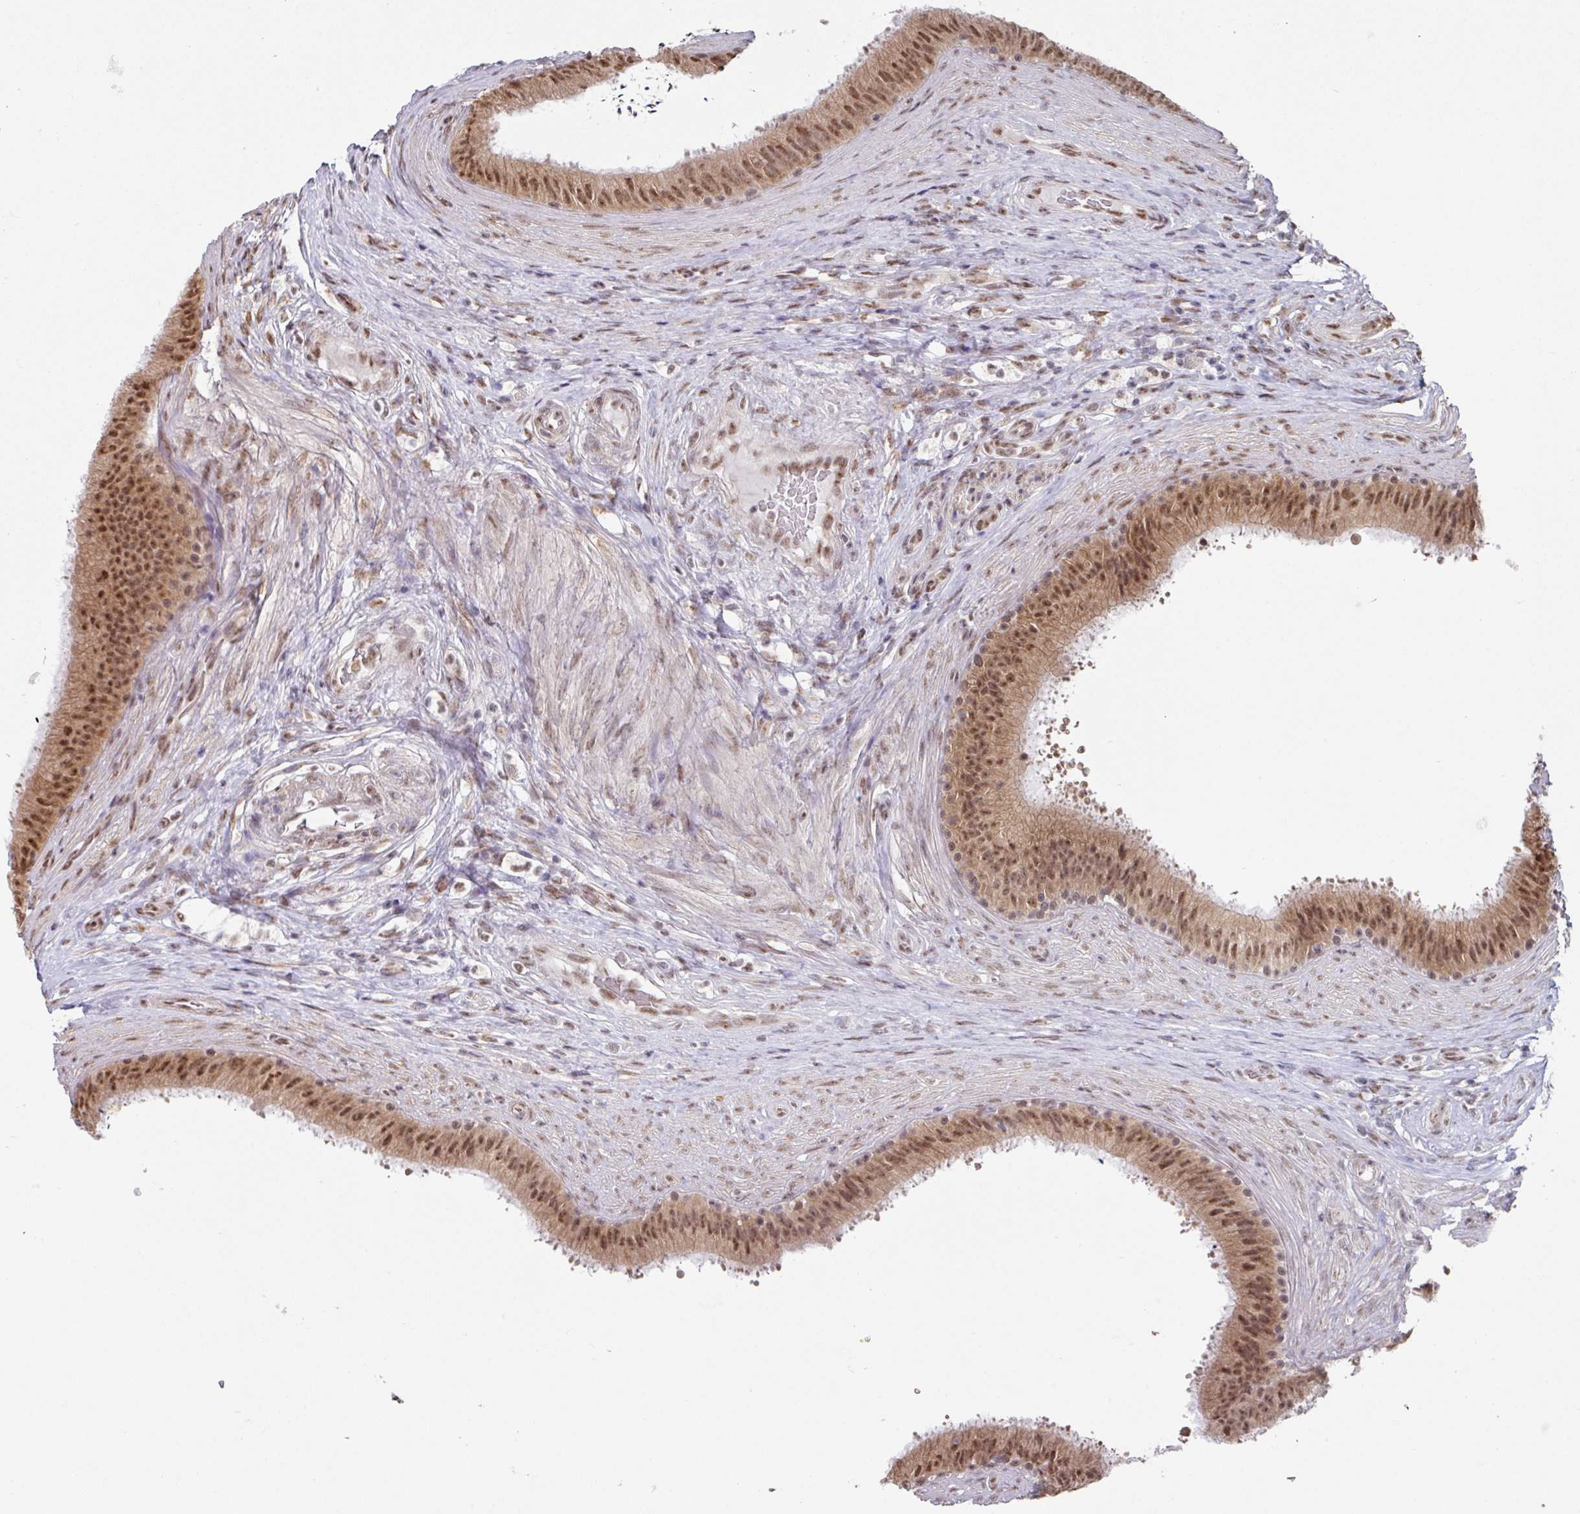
{"staining": {"intensity": "moderate", "quantity": ">75%", "location": "cytoplasmic/membranous,nuclear"}, "tissue": "epididymis", "cell_type": "Glandular cells", "image_type": "normal", "snomed": [{"axis": "morphology", "description": "Normal tissue, NOS"}, {"axis": "topography", "description": "Testis"}, {"axis": "topography", "description": "Epididymis"}], "caption": "Protein analysis of unremarkable epididymis displays moderate cytoplasmic/membranous,nuclear expression in approximately >75% of glandular cells. (Stains: DAB (3,3'-diaminobenzidine) in brown, nuclei in blue, Microscopy: brightfield microscopy at high magnification).", "gene": "TMED5", "patient": {"sex": "male", "age": 41}}